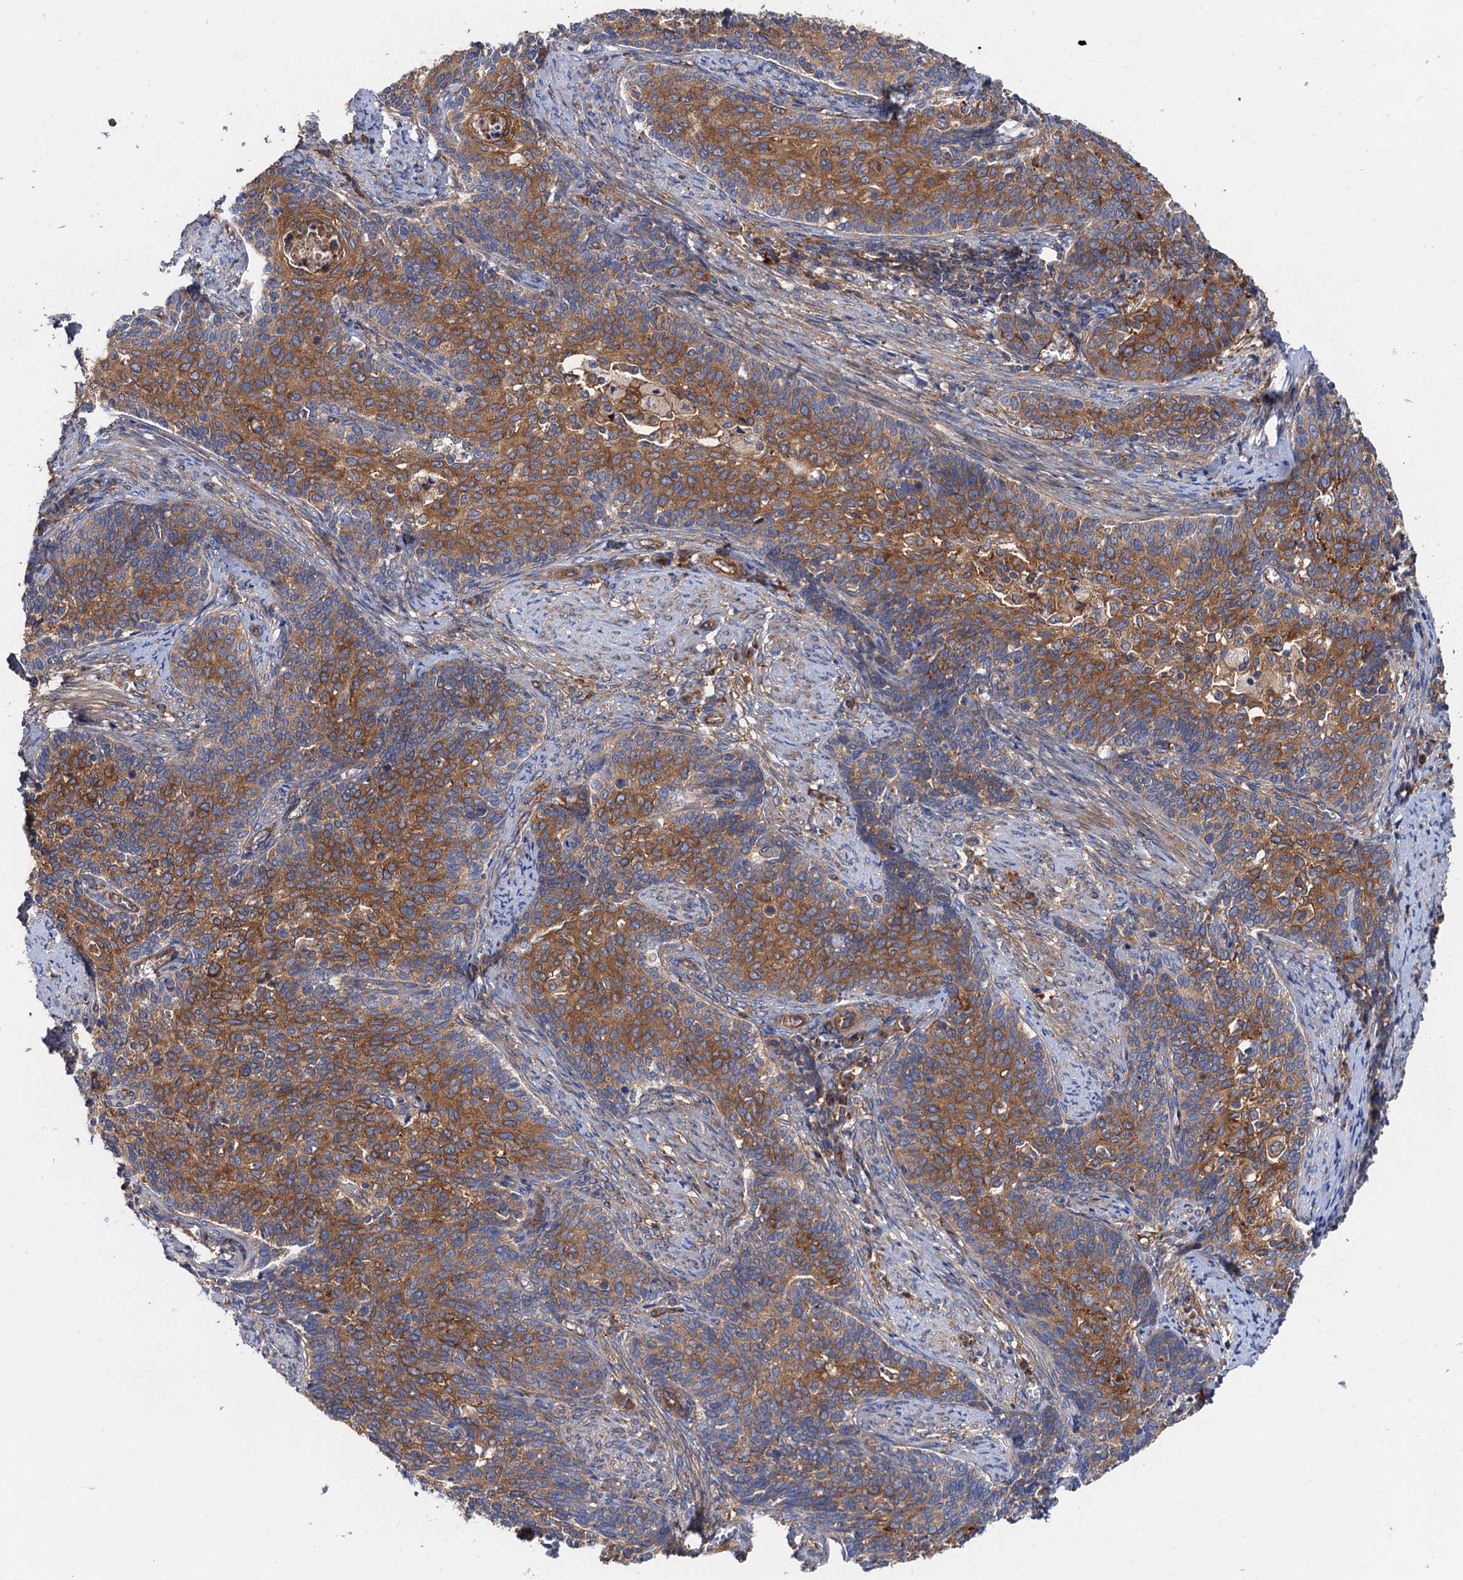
{"staining": {"intensity": "moderate", "quantity": "25%-75%", "location": "cytoplasmic/membranous"}, "tissue": "cervical cancer", "cell_type": "Tumor cells", "image_type": "cancer", "snomed": [{"axis": "morphology", "description": "Squamous cell carcinoma, NOS"}, {"axis": "topography", "description": "Cervix"}], "caption": "Cervical squamous cell carcinoma was stained to show a protein in brown. There is medium levels of moderate cytoplasmic/membranous positivity in approximately 25%-75% of tumor cells.", "gene": "MRPL48", "patient": {"sex": "female", "age": 39}}